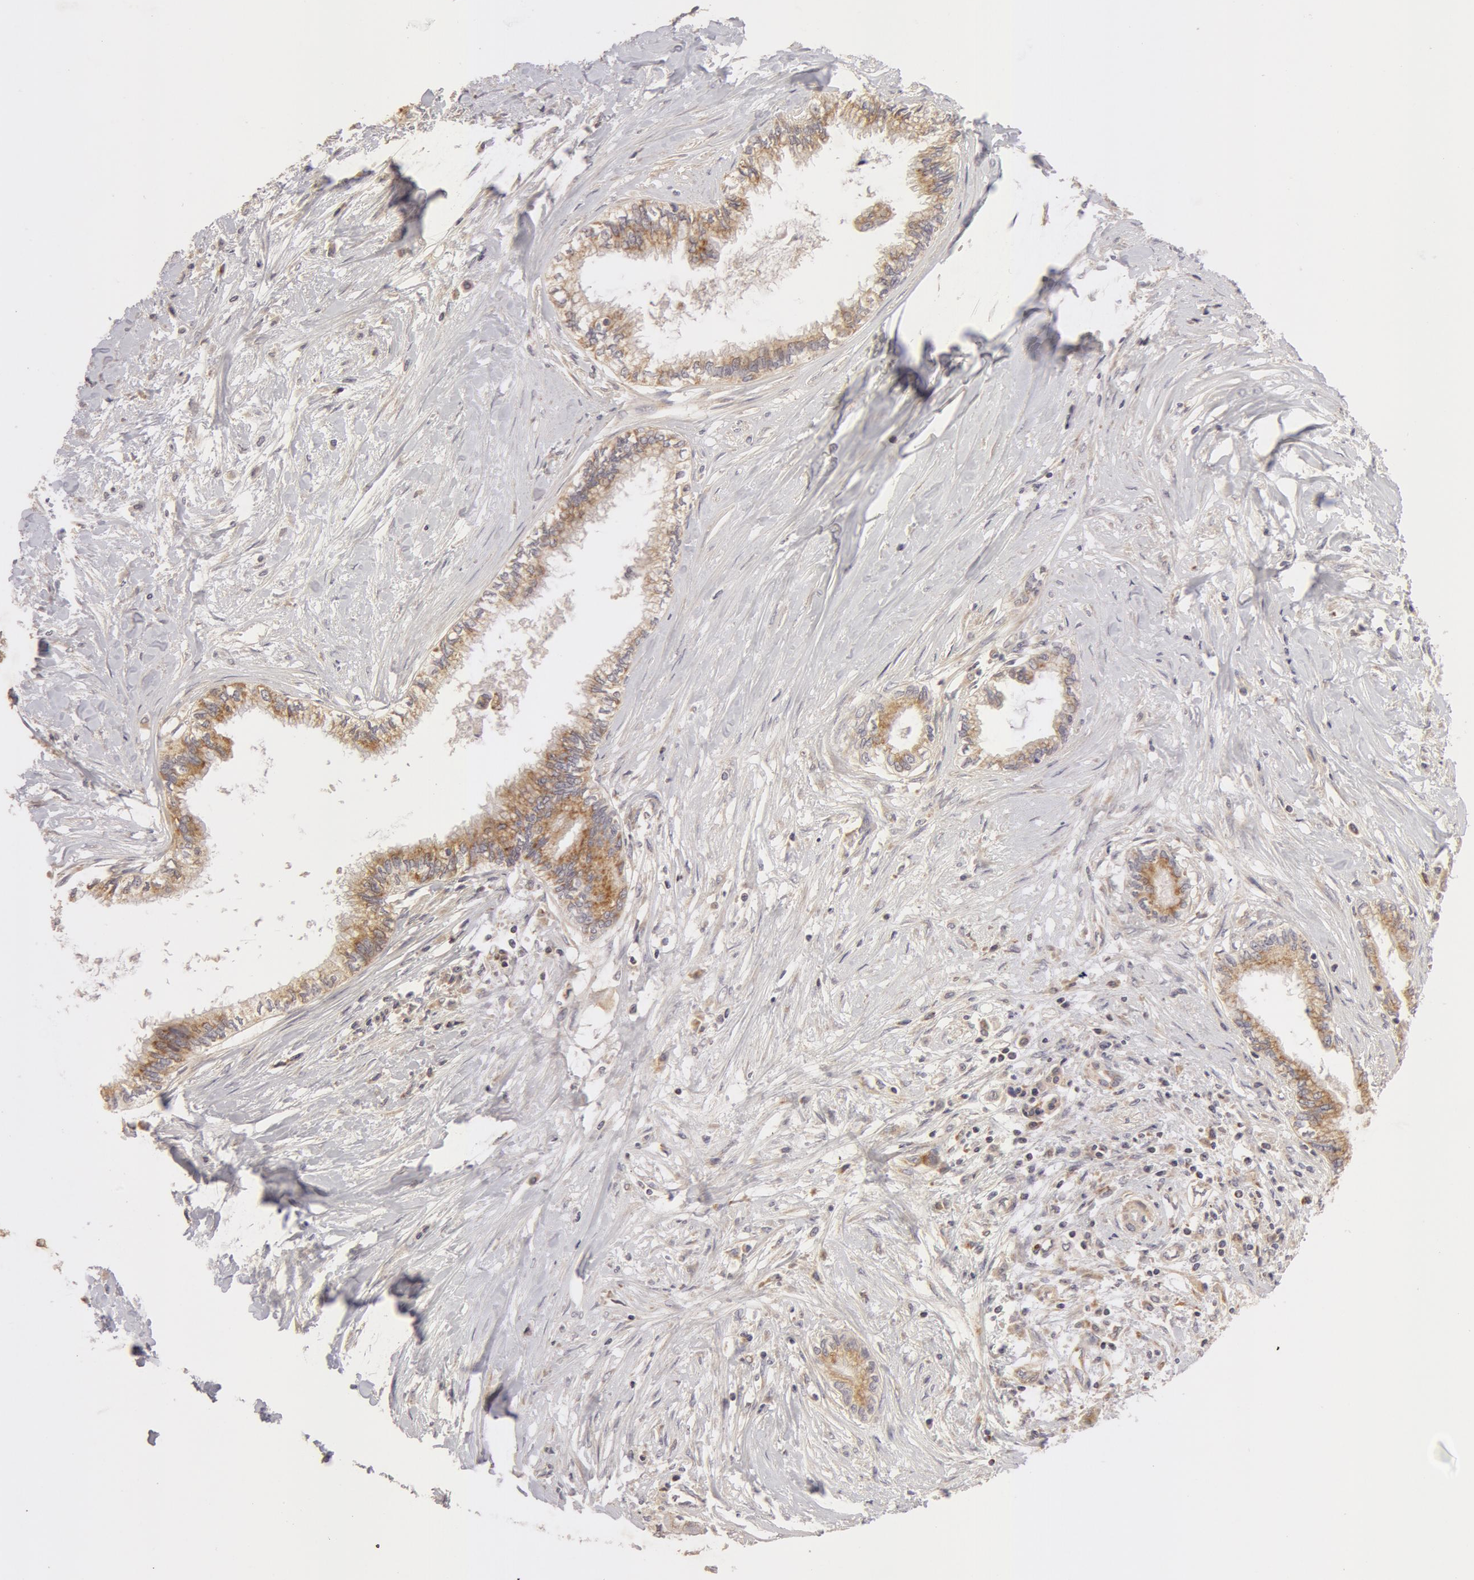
{"staining": {"intensity": "weak", "quantity": "<25%", "location": "cytoplasmic/membranous"}, "tissue": "pancreatic cancer", "cell_type": "Tumor cells", "image_type": "cancer", "snomed": [{"axis": "morphology", "description": "Adenocarcinoma, NOS"}, {"axis": "topography", "description": "Pancreas"}], "caption": "A high-resolution histopathology image shows IHC staining of pancreatic cancer (adenocarcinoma), which reveals no significant staining in tumor cells.", "gene": "ADPRH", "patient": {"sex": "female", "age": 64}}